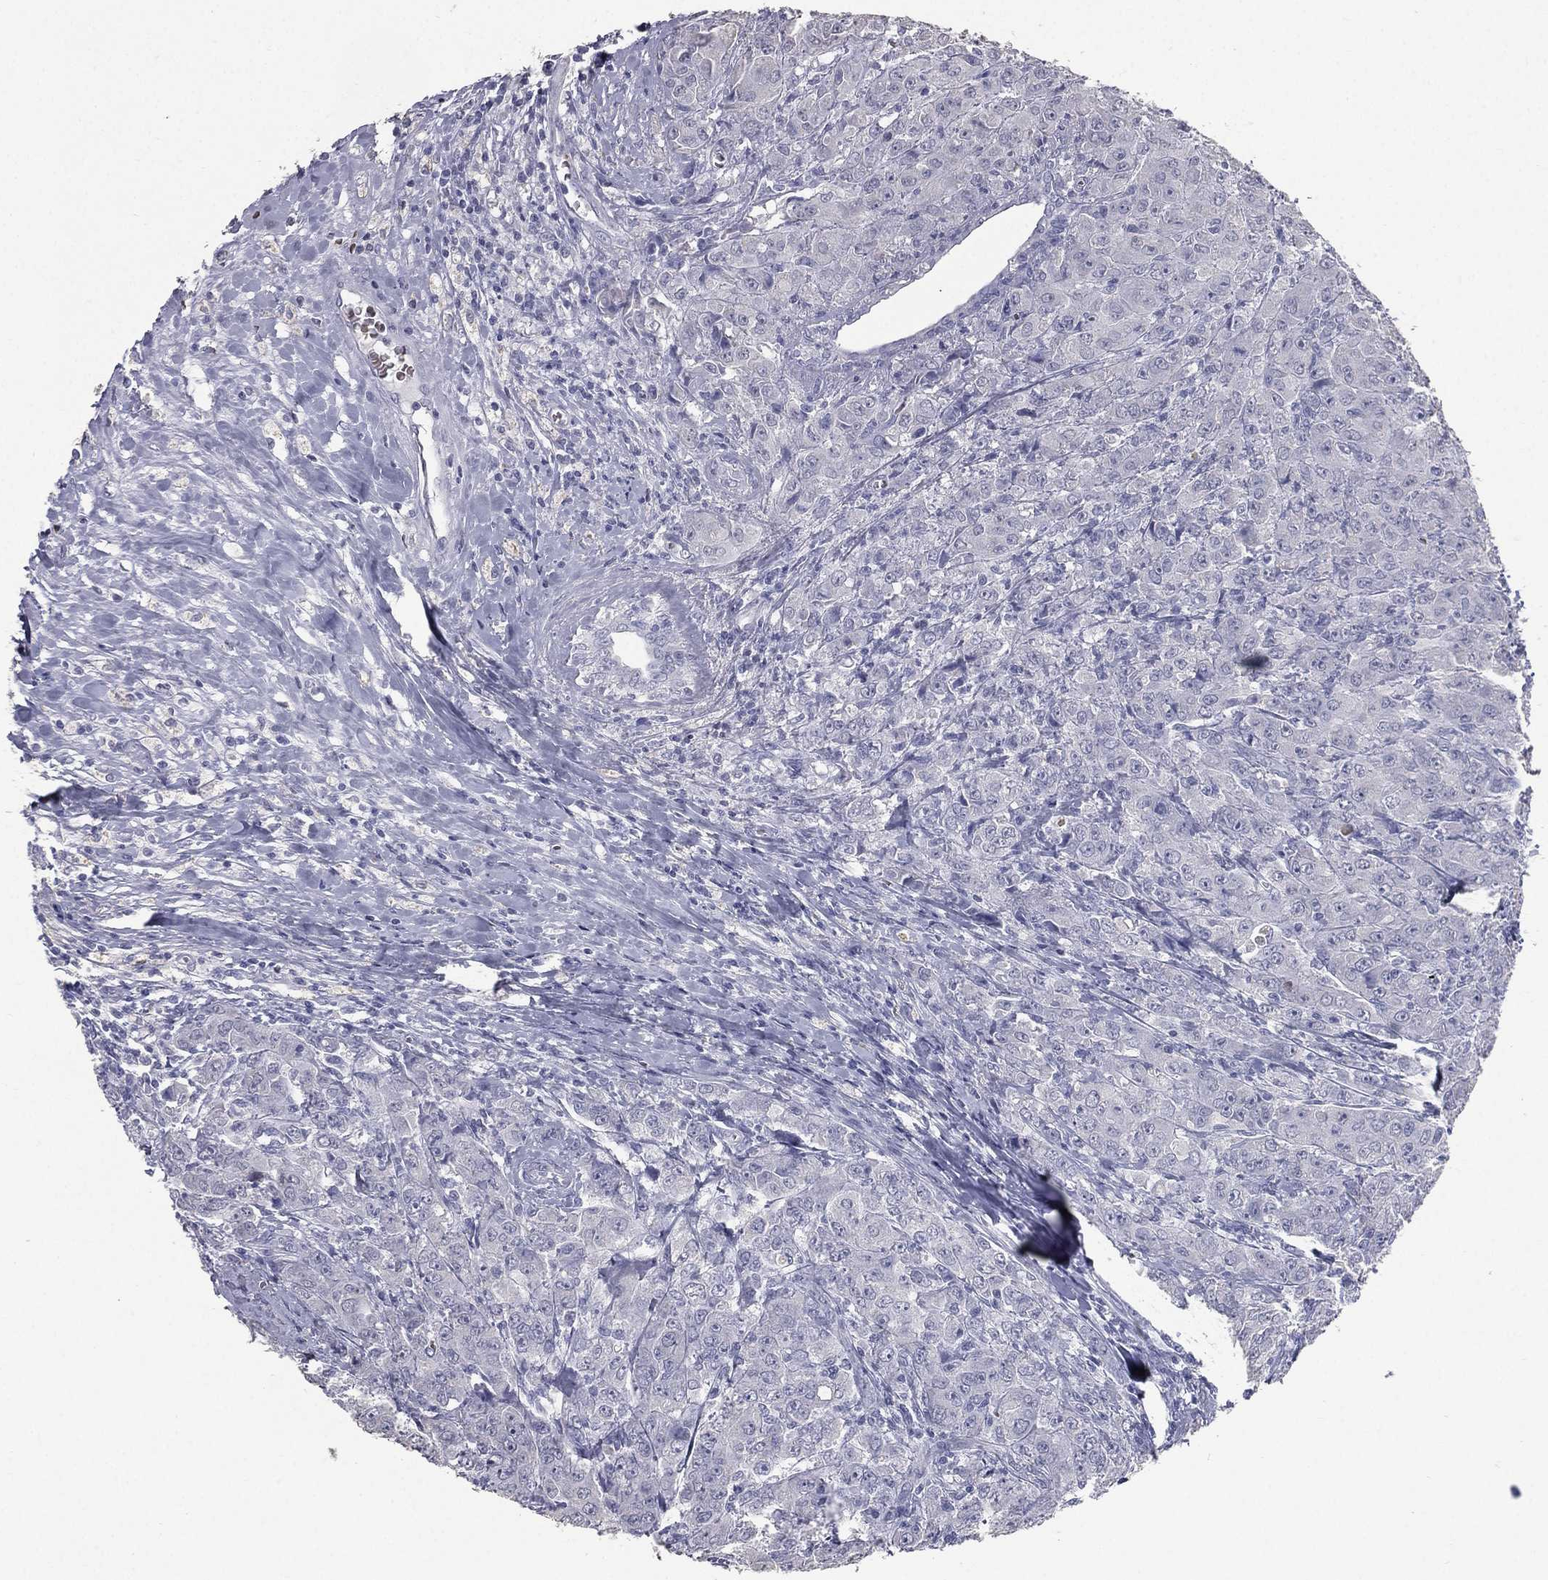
{"staining": {"intensity": "negative", "quantity": "none", "location": "none"}, "tissue": "breast cancer", "cell_type": "Tumor cells", "image_type": "cancer", "snomed": [{"axis": "morphology", "description": "Duct carcinoma"}, {"axis": "topography", "description": "Breast"}], "caption": "The micrograph reveals no staining of tumor cells in breast cancer (intraductal carcinoma).", "gene": "ESX1", "patient": {"sex": "female", "age": 43}}